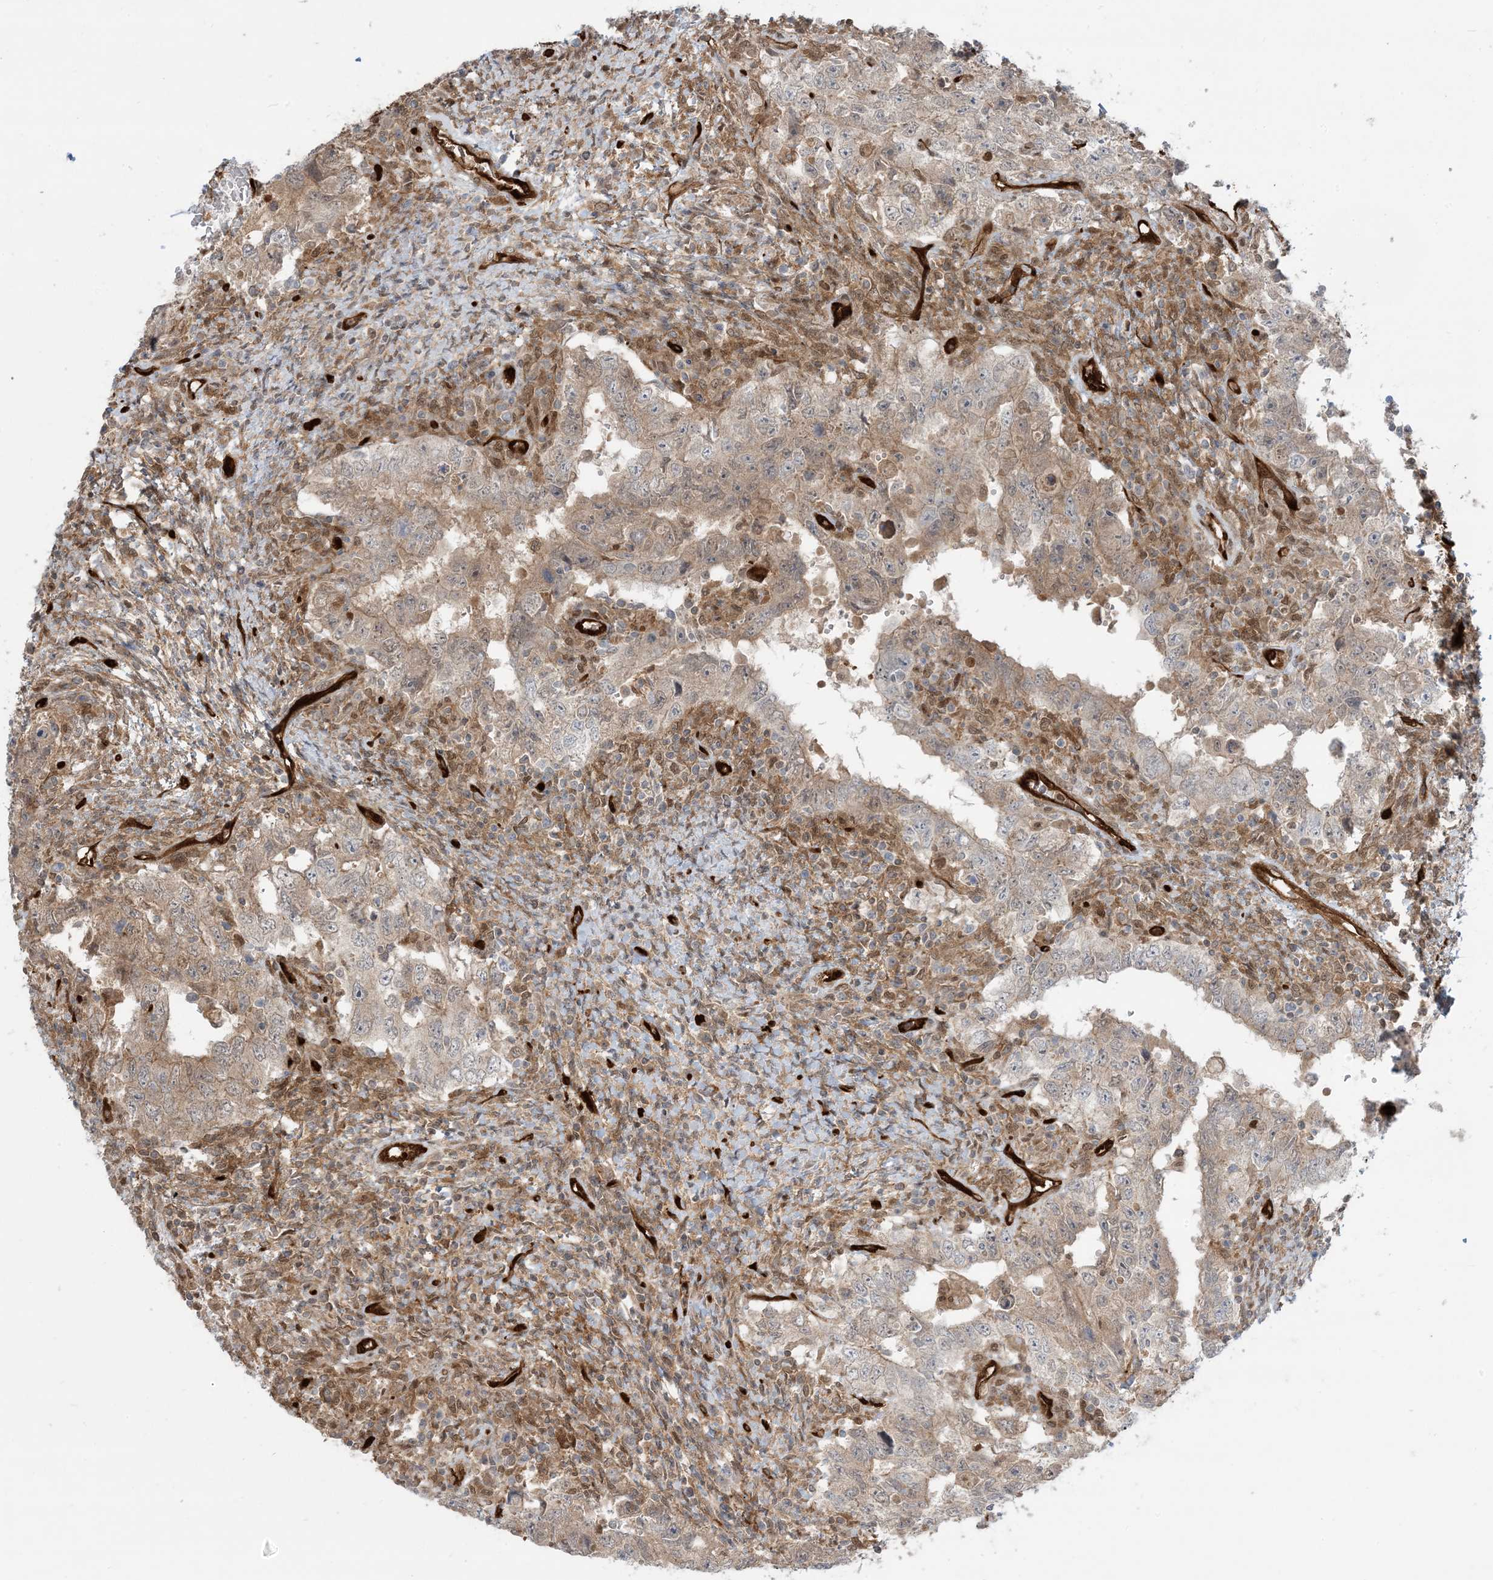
{"staining": {"intensity": "moderate", "quantity": "<25%", "location": "cytoplasmic/membranous"}, "tissue": "testis cancer", "cell_type": "Tumor cells", "image_type": "cancer", "snomed": [{"axis": "morphology", "description": "Carcinoma, Embryonal, NOS"}, {"axis": "topography", "description": "Testis"}], "caption": "Protein analysis of testis embryonal carcinoma tissue shows moderate cytoplasmic/membranous staining in about <25% of tumor cells.", "gene": "PPM1F", "patient": {"sex": "male", "age": 26}}